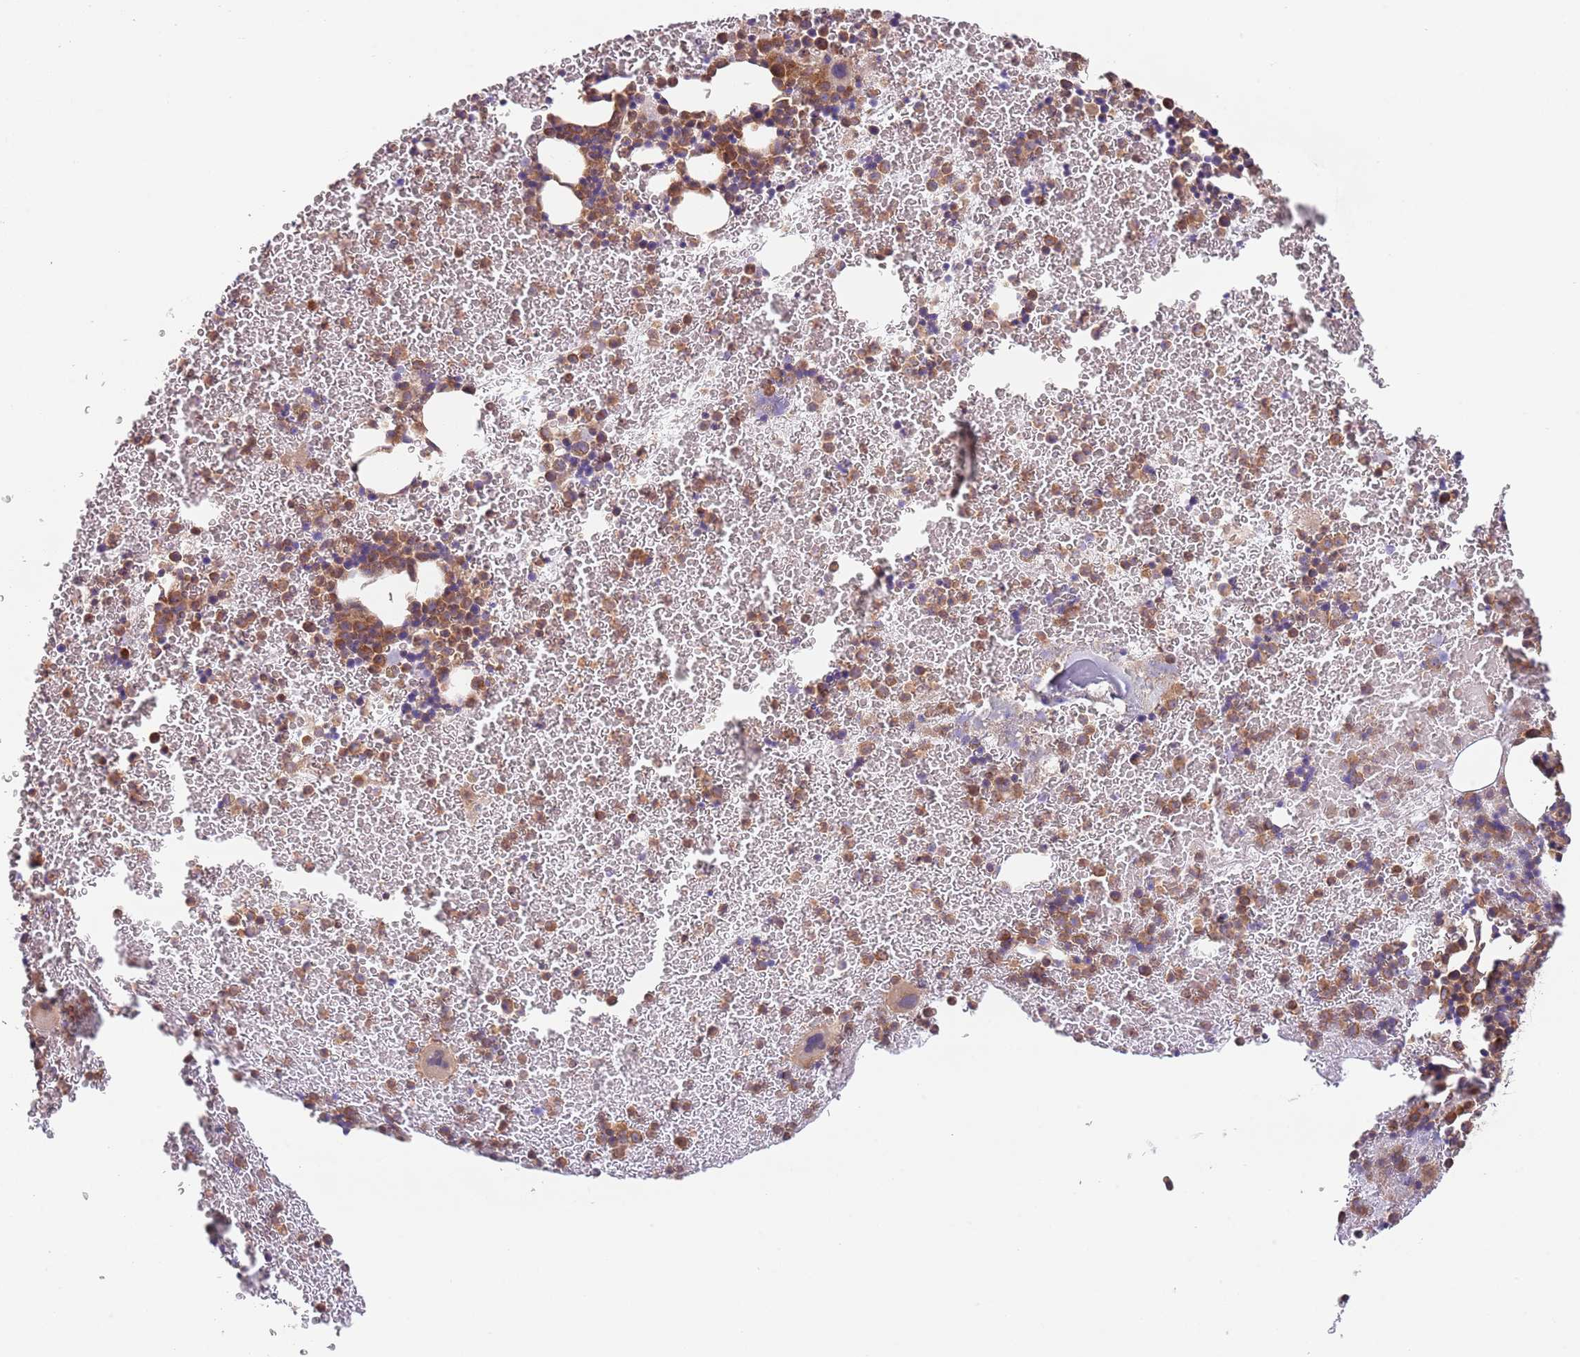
{"staining": {"intensity": "weak", "quantity": ">75%", "location": "cytoplasmic/membranous"}, "tissue": "bone marrow", "cell_type": "Hematopoietic cells", "image_type": "normal", "snomed": [{"axis": "morphology", "description": "Normal tissue, NOS"}, {"axis": "topography", "description": "Bone marrow"}], "caption": "An immunohistochemistry (IHC) photomicrograph of benign tissue is shown. Protein staining in brown shows weak cytoplasmic/membranous positivity in bone marrow within hematopoietic cells. (IHC, brightfield microscopy, high magnification).", "gene": "EIF3F", "patient": {"sex": "male", "age": 11}}